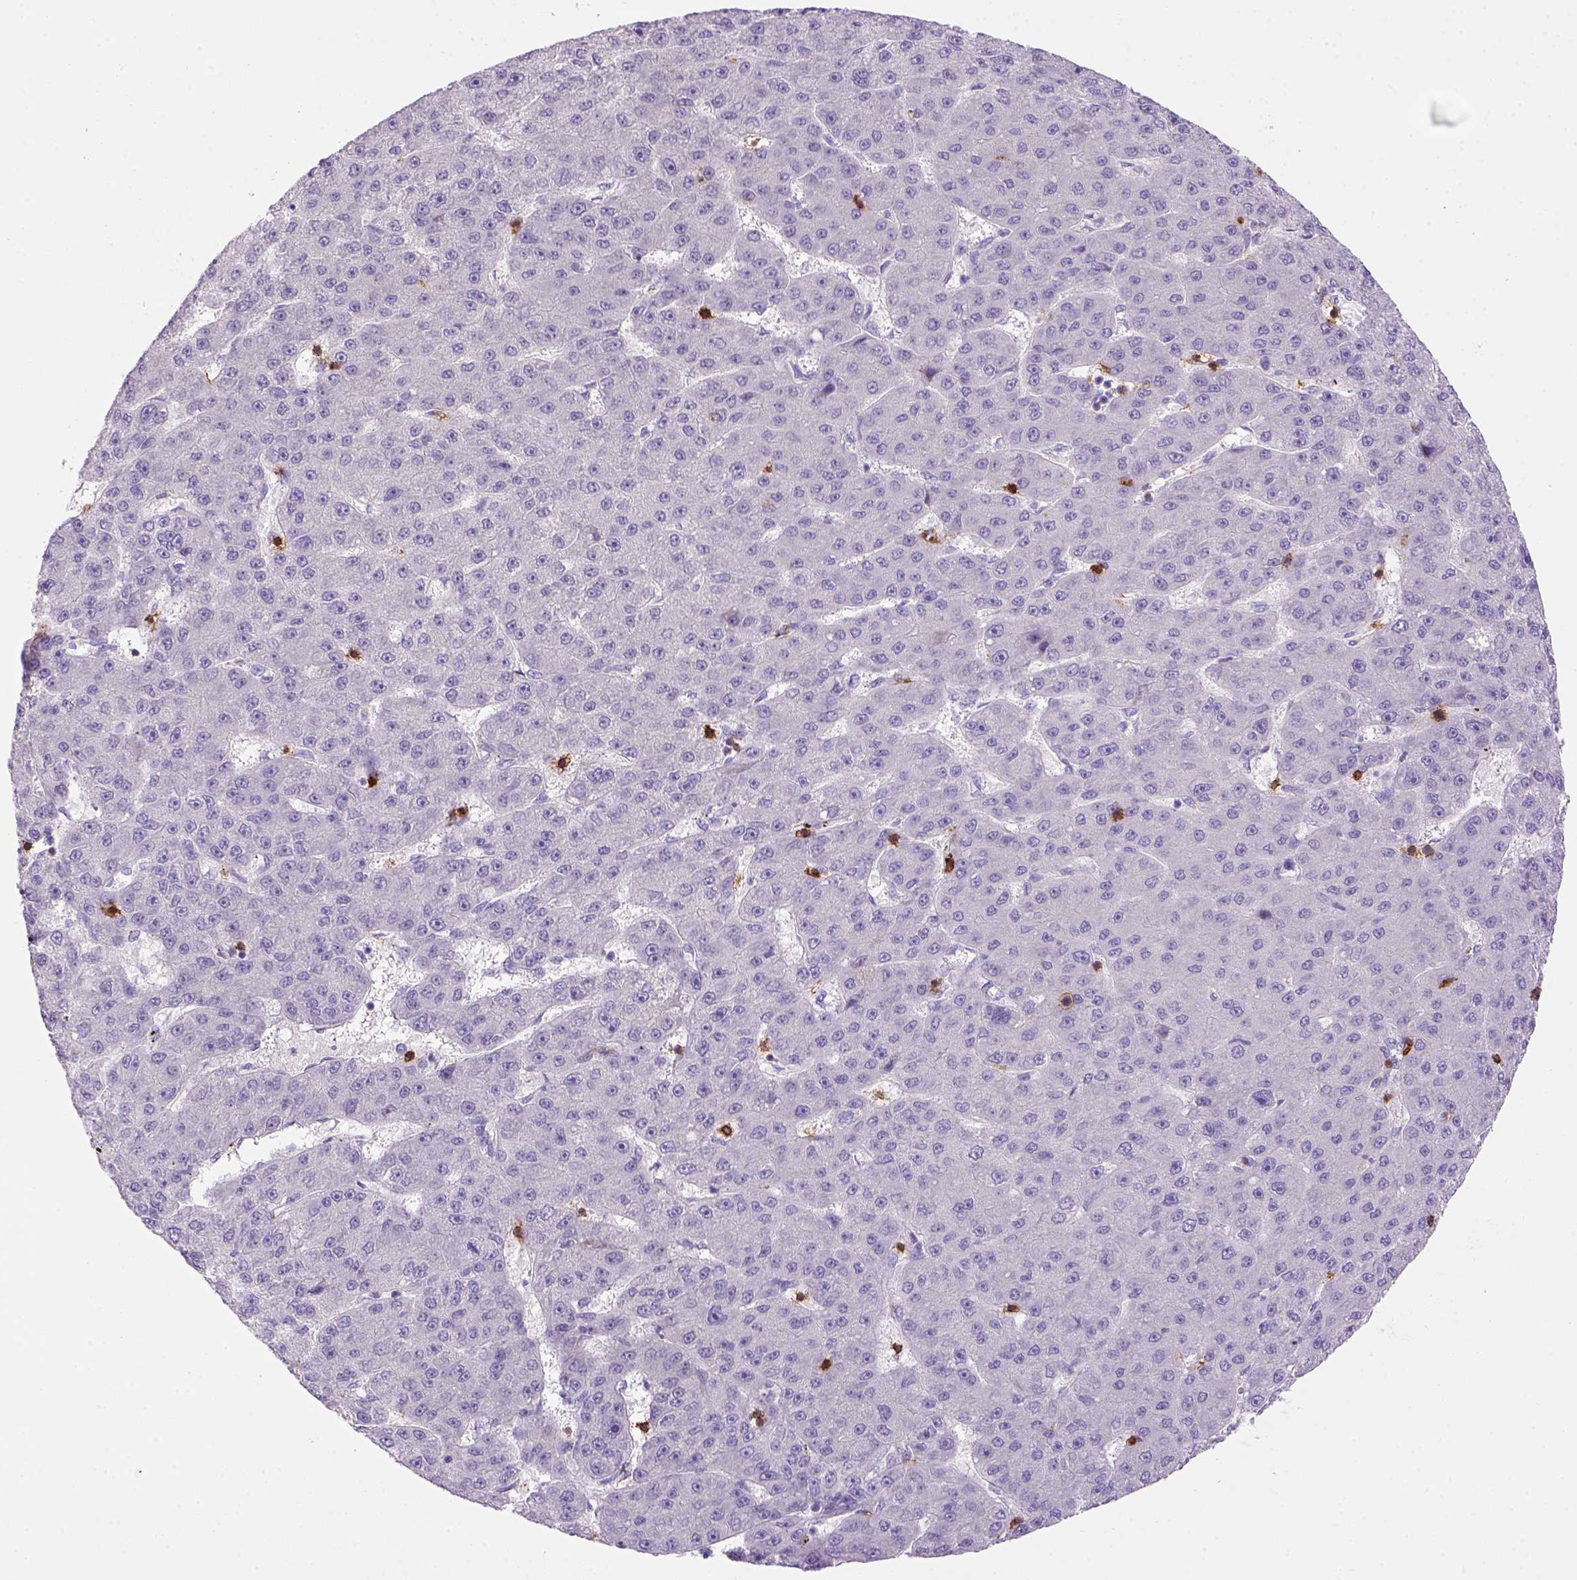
{"staining": {"intensity": "negative", "quantity": "none", "location": "none"}, "tissue": "liver cancer", "cell_type": "Tumor cells", "image_type": "cancer", "snomed": [{"axis": "morphology", "description": "Carcinoma, Hepatocellular, NOS"}, {"axis": "topography", "description": "Liver"}], "caption": "The micrograph exhibits no staining of tumor cells in liver cancer. Brightfield microscopy of immunohistochemistry stained with DAB (3,3'-diaminobenzidine) (brown) and hematoxylin (blue), captured at high magnification.", "gene": "CD3E", "patient": {"sex": "male", "age": 67}}